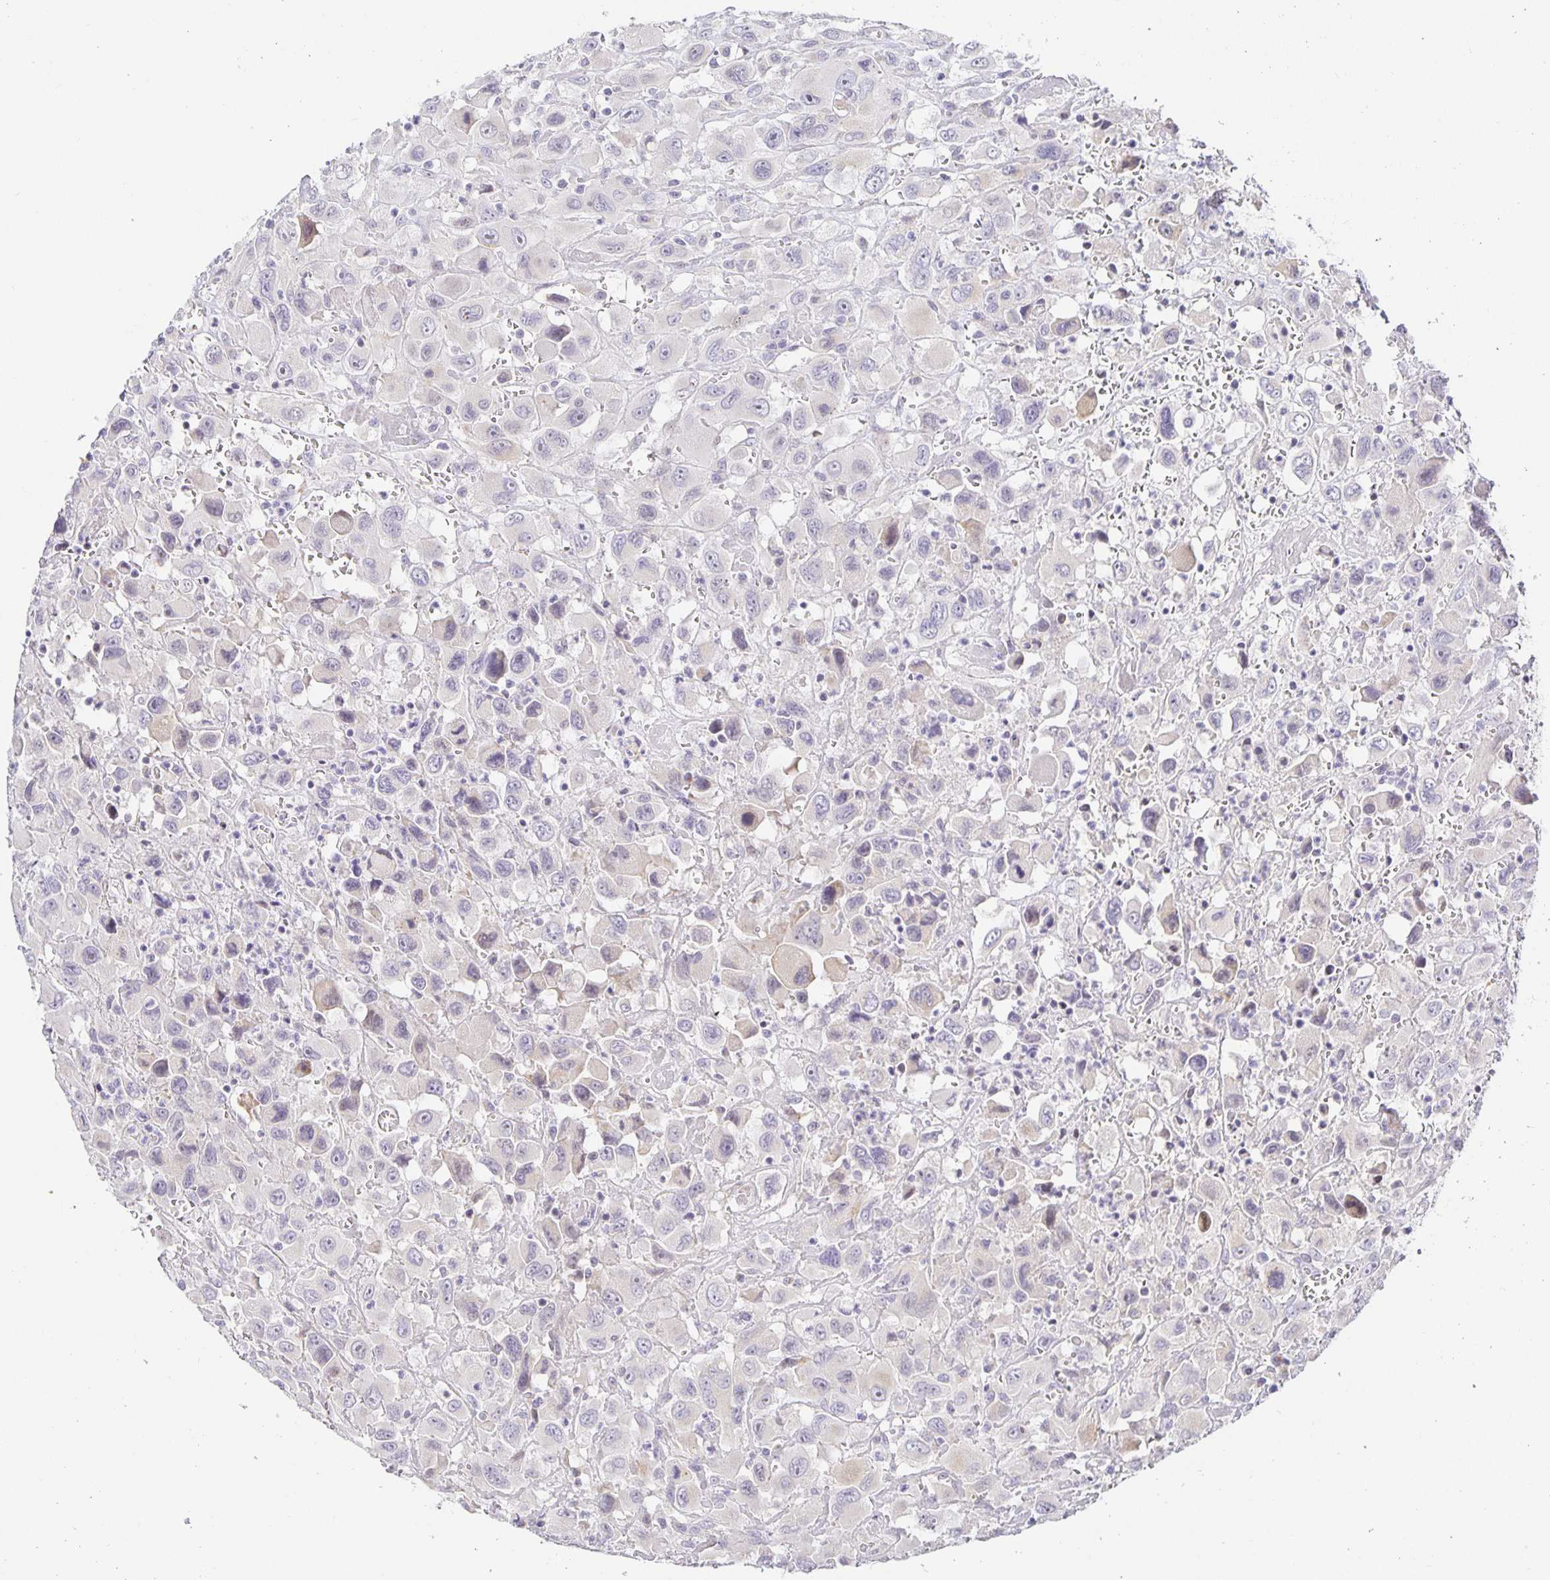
{"staining": {"intensity": "negative", "quantity": "none", "location": "none"}, "tissue": "head and neck cancer", "cell_type": "Tumor cells", "image_type": "cancer", "snomed": [{"axis": "morphology", "description": "Squamous cell carcinoma, NOS"}, {"axis": "morphology", "description": "Squamous cell carcinoma, metastatic, NOS"}, {"axis": "topography", "description": "Oral tissue"}, {"axis": "topography", "description": "Head-Neck"}], "caption": "Immunohistochemical staining of head and neck cancer (squamous cell carcinoma) demonstrates no significant staining in tumor cells.", "gene": "TJP3", "patient": {"sex": "female", "age": 85}}